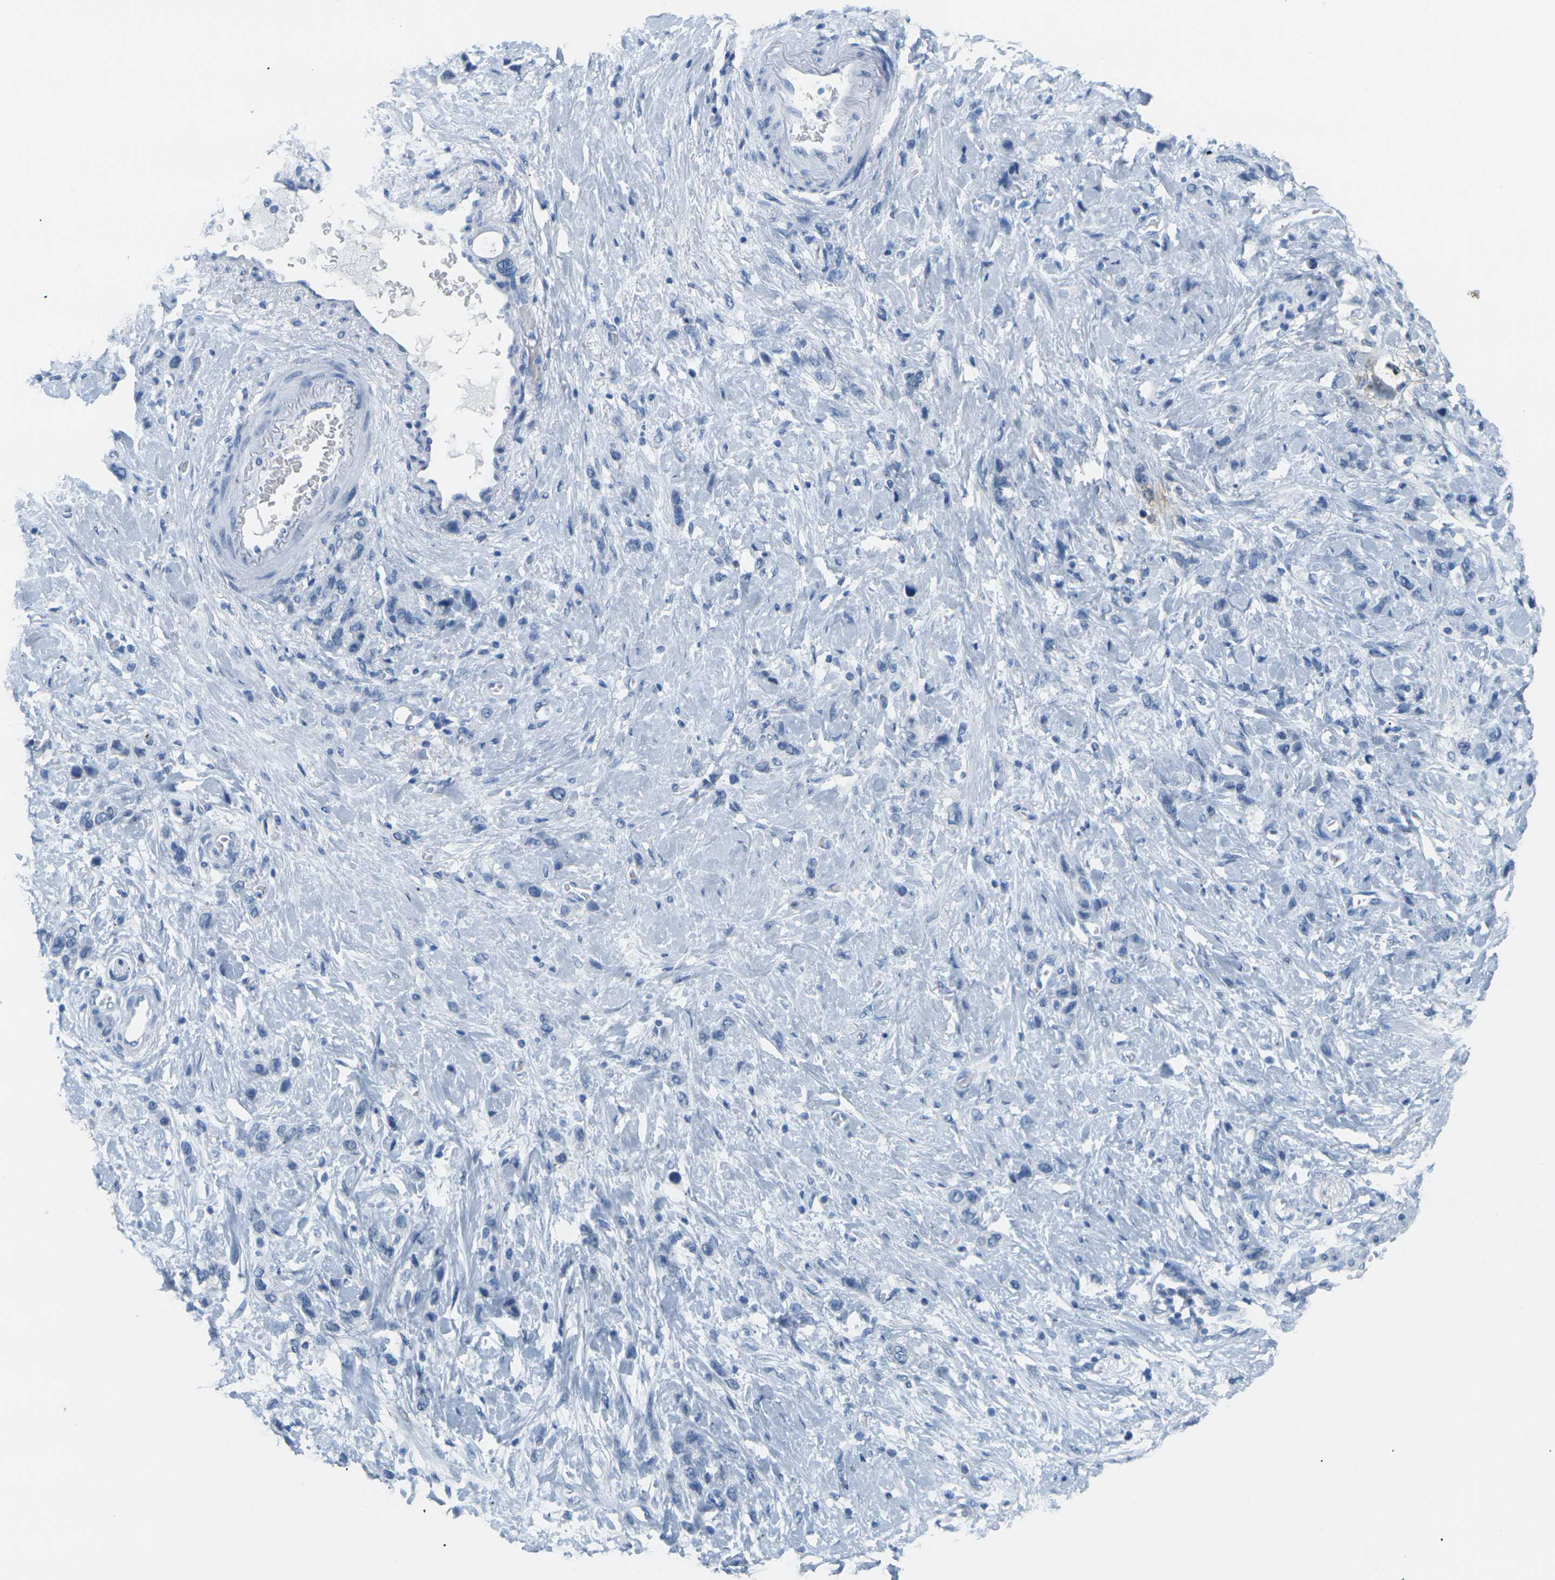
{"staining": {"intensity": "negative", "quantity": "none", "location": "none"}, "tissue": "stomach cancer", "cell_type": "Tumor cells", "image_type": "cancer", "snomed": [{"axis": "morphology", "description": "Adenocarcinoma, NOS"}, {"axis": "morphology", "description": "Adenocarcinoma, High grade"}, {"axis": "topography", "description": "Stomach, upper"}, {"axis": "topography", "description": "Stomach, lower"}], "caption": "This is an IHC histopathology image of human stomach cancer. There is no expression in tumor cells.", "gene": "CTAG1A", "patient": {"sex": "female", "age": 65}}